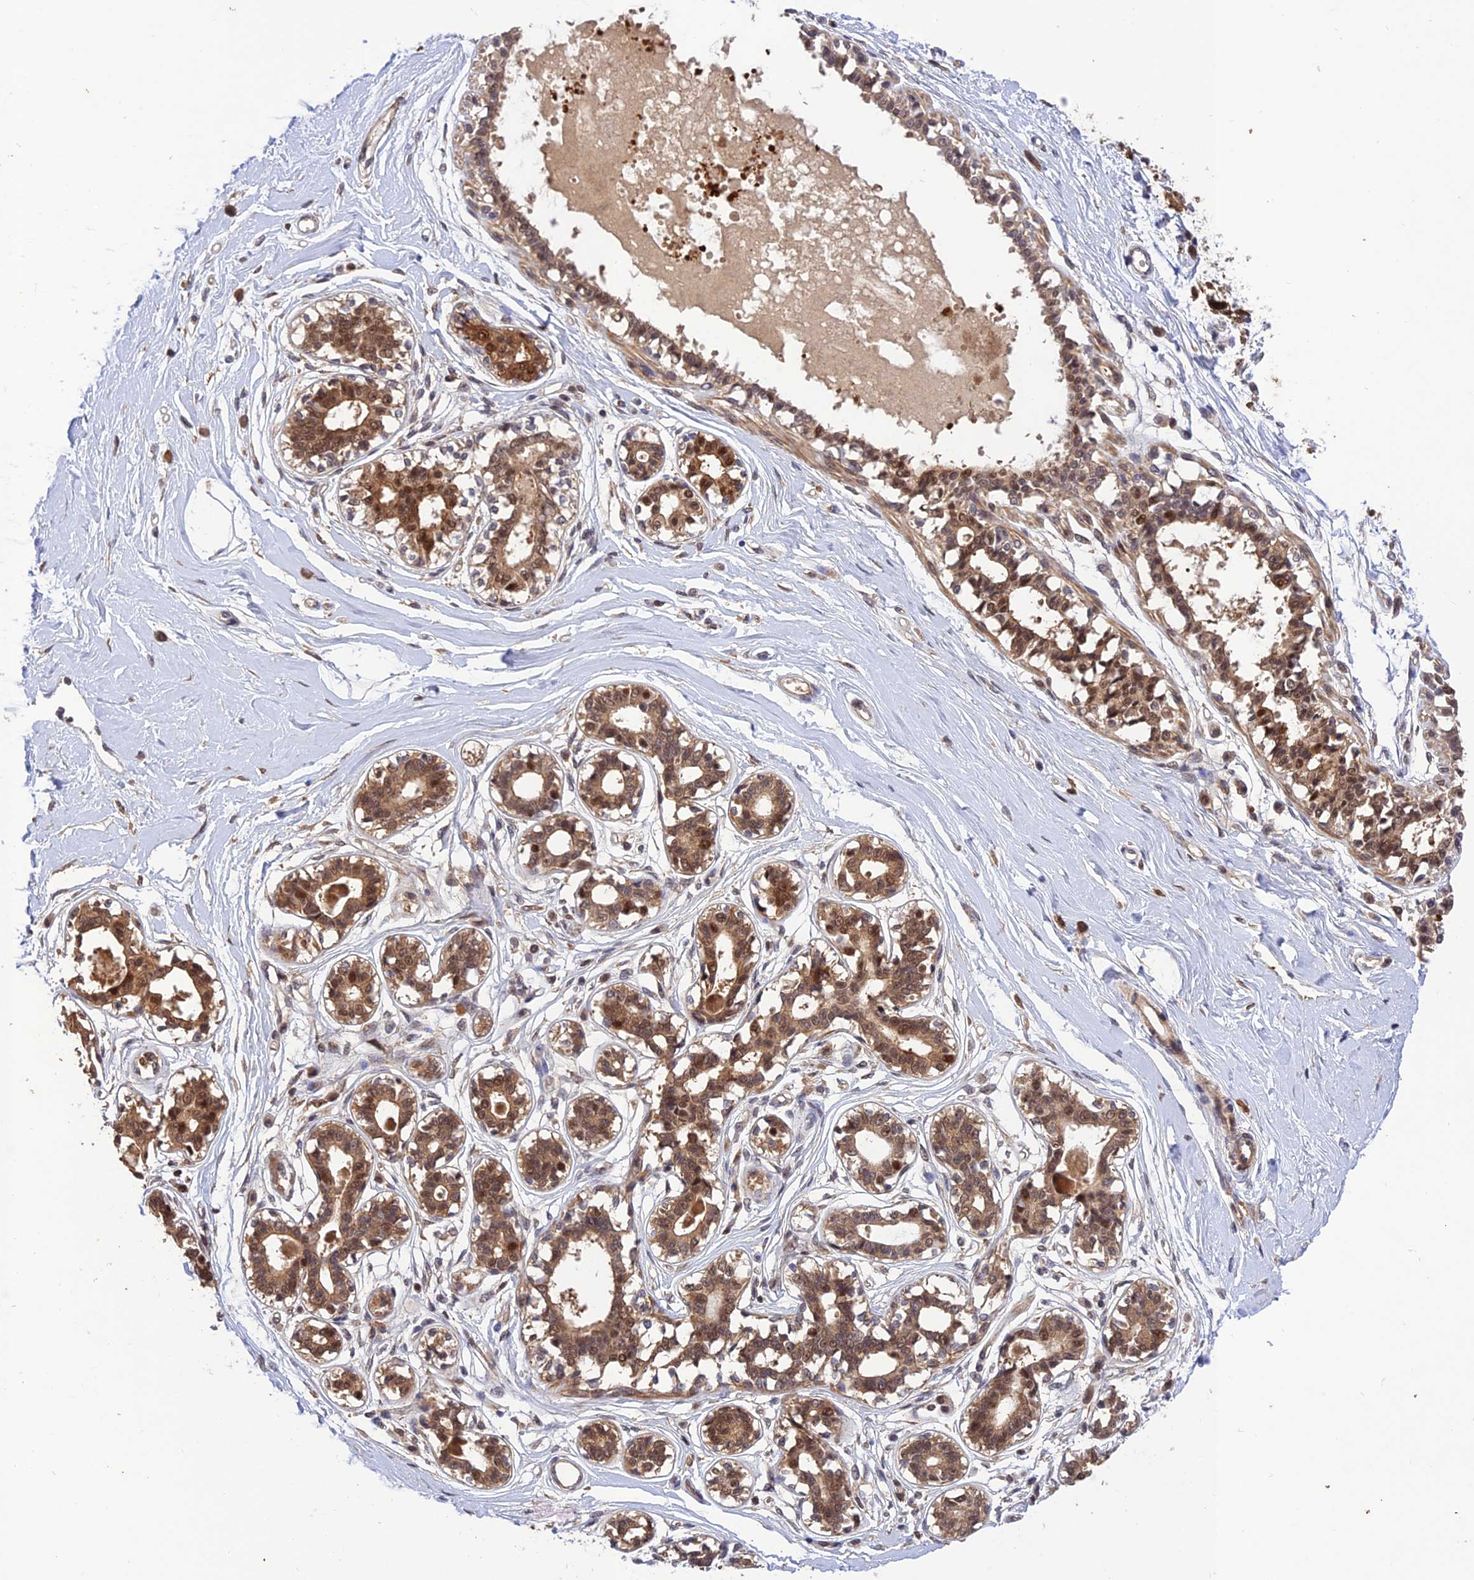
{"staining": {"intensity": "negative", "quantity": "none", "location": "none"}, "tissue": "breast", "cell_type": "Adipocytes", "image_type": "normal", "snomed": [{"axis": "morphology", "description": "Normal tissue, NOS"}, {"axis": "topography", "description": "Breast"}], "caption": "This is a micrograph of immunohistochemistry (IHC) staining of normal breast, which shows no staining in adipocytes.", "gene": "REV1", "patient": {"sex": "female", "age": 45}}